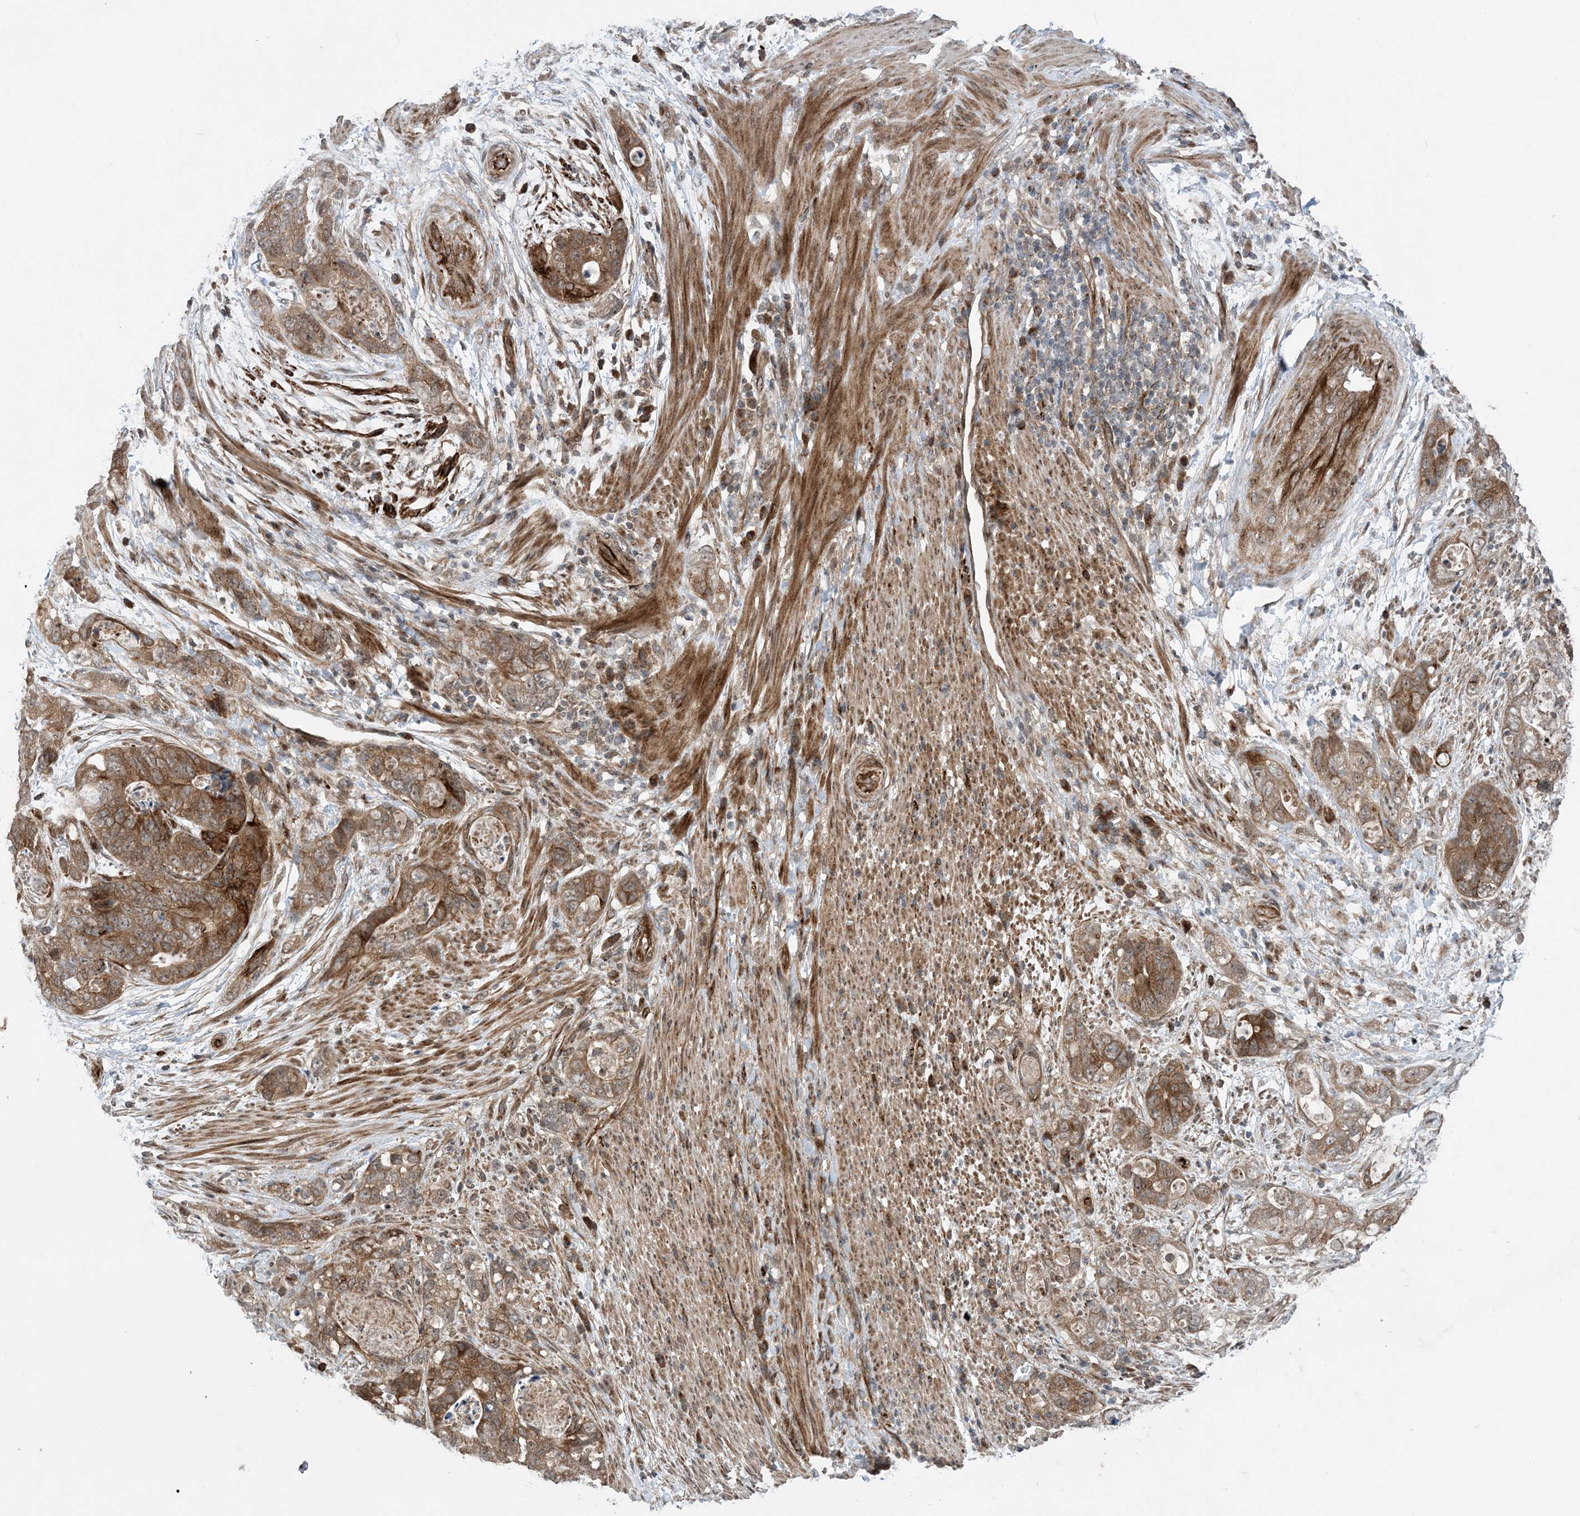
{"staining": {"intensity": "moderate", "quantity": ">75%", "location": "cytoplasmic/membranous"}, "tissue": "stomach cancer", "cell_type": "Tumor cells", "image_type": "cancer", "snomed": [{"axis": "morphology", "description": "Adenocarcinoma, NOS"}, {"axis": "topography", "description": "Stomach"}], "caption": "The immunohistochemical stain highlights moderate cytoplasmic/membranous expression in tumor cells of stomach cancer (adenocarcinoma) tissue. The staining is performed using DAB brown chromogen to label protein expression. The nuclei are counter-stained blue using hematoxylin.", "gene": "HEMK1", "patient": {"sex": "female", "age": 89}}